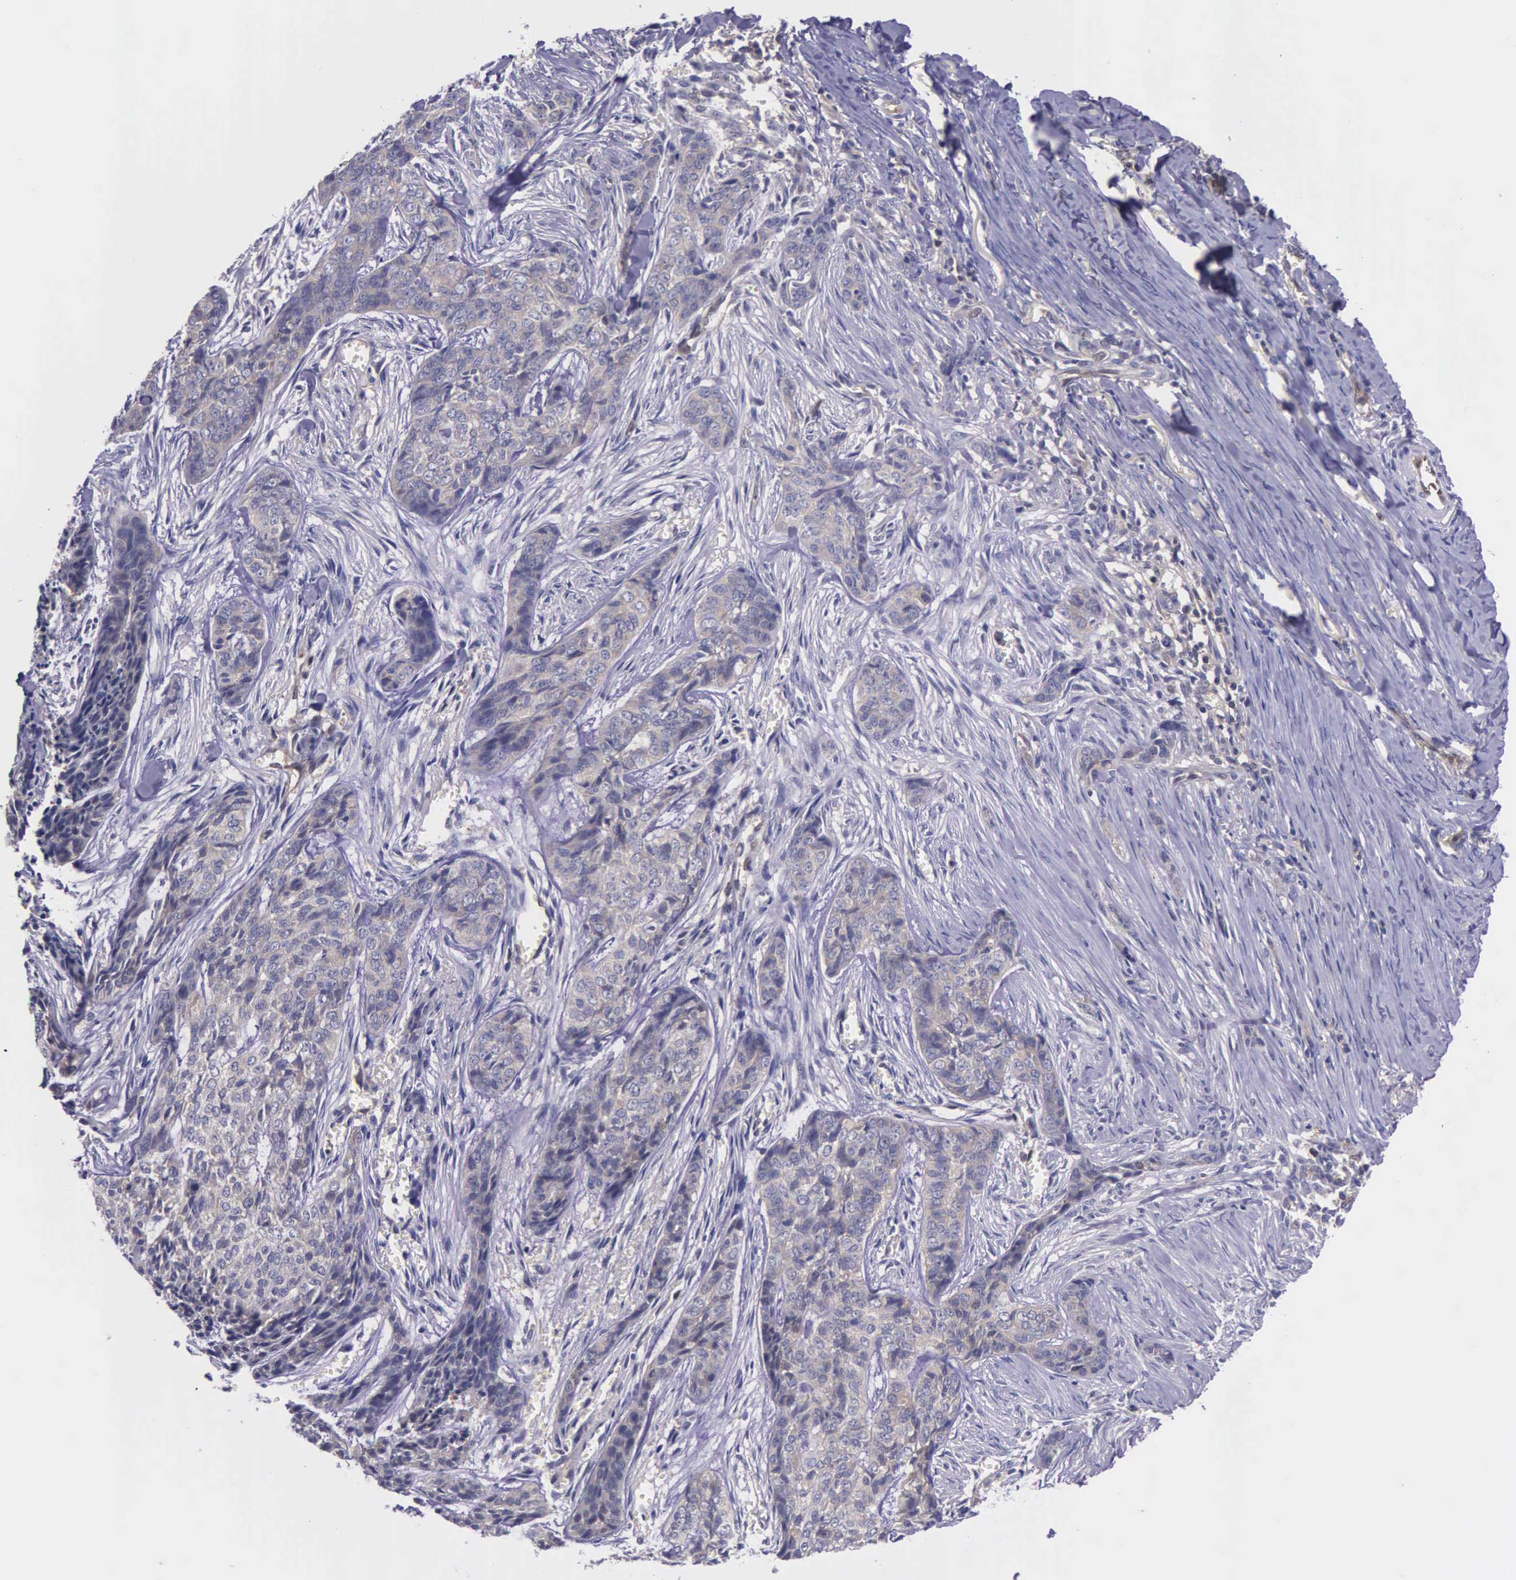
{"staining": {"intensity": "negative", "quantity": "none", "location": "none"}, "tissue": "skin cancer", "cell_type": "Tumor cells", "image_type": "cancer", "snomed": [{"axis": "morphology", "description": "Normal tissue, NOS"}, {"axis": "morphology", "description": "Basal cell carcinoma"}, {"axis": "topography", "description": "Skin"}], "caption": "Human skin basal cell carcinoma stained for a protein using IHC demonstrates no positivity in tumor cells.", "gene": "GMPR2", "patient": {"sex": "female", "age": 65}}